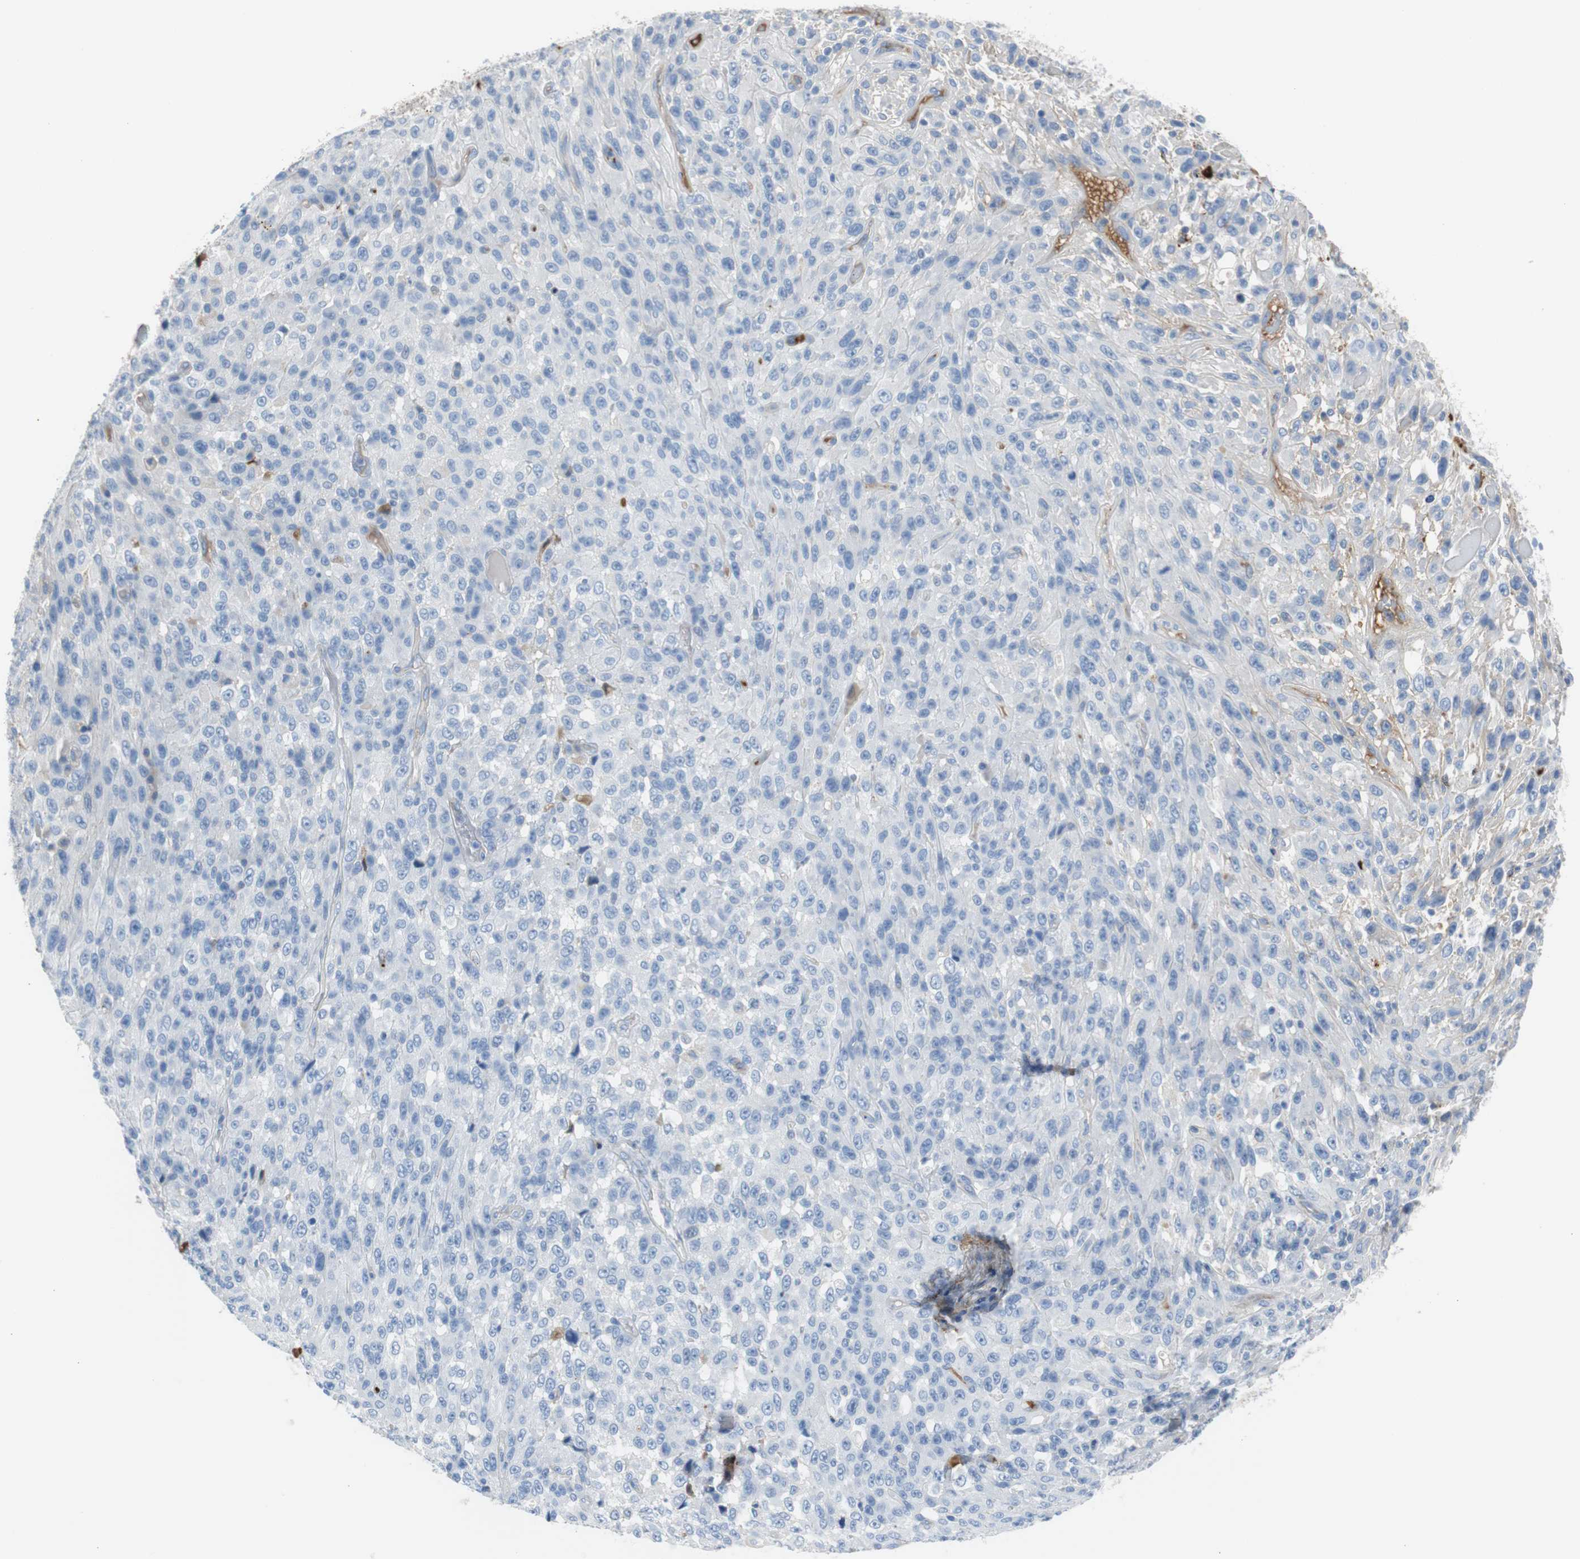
{"staining": {"intensity": "moderate", "quantity": "25%-75%", "location": "cytoplasmic/membranous"}, "tissue": "urothelial cancer", "cell_type": "Tumor cells", "image_type": "cancer", "snomed": [{"axis": "morphology", "description": "Urothelial carcinoma, High grade"}, {"axis": "topography", "description": "Urinary bladder"}], "caption": "Immunohistochemistry (DAB (3,3'-diaminobenzidine)) staining of human urothelial cancer shows moderate cytoplasmic/membranous protein staining in about 25%-75% of tumor cells.", "gene": "APCS", "patient": {"sex": "male", "age": 66}}